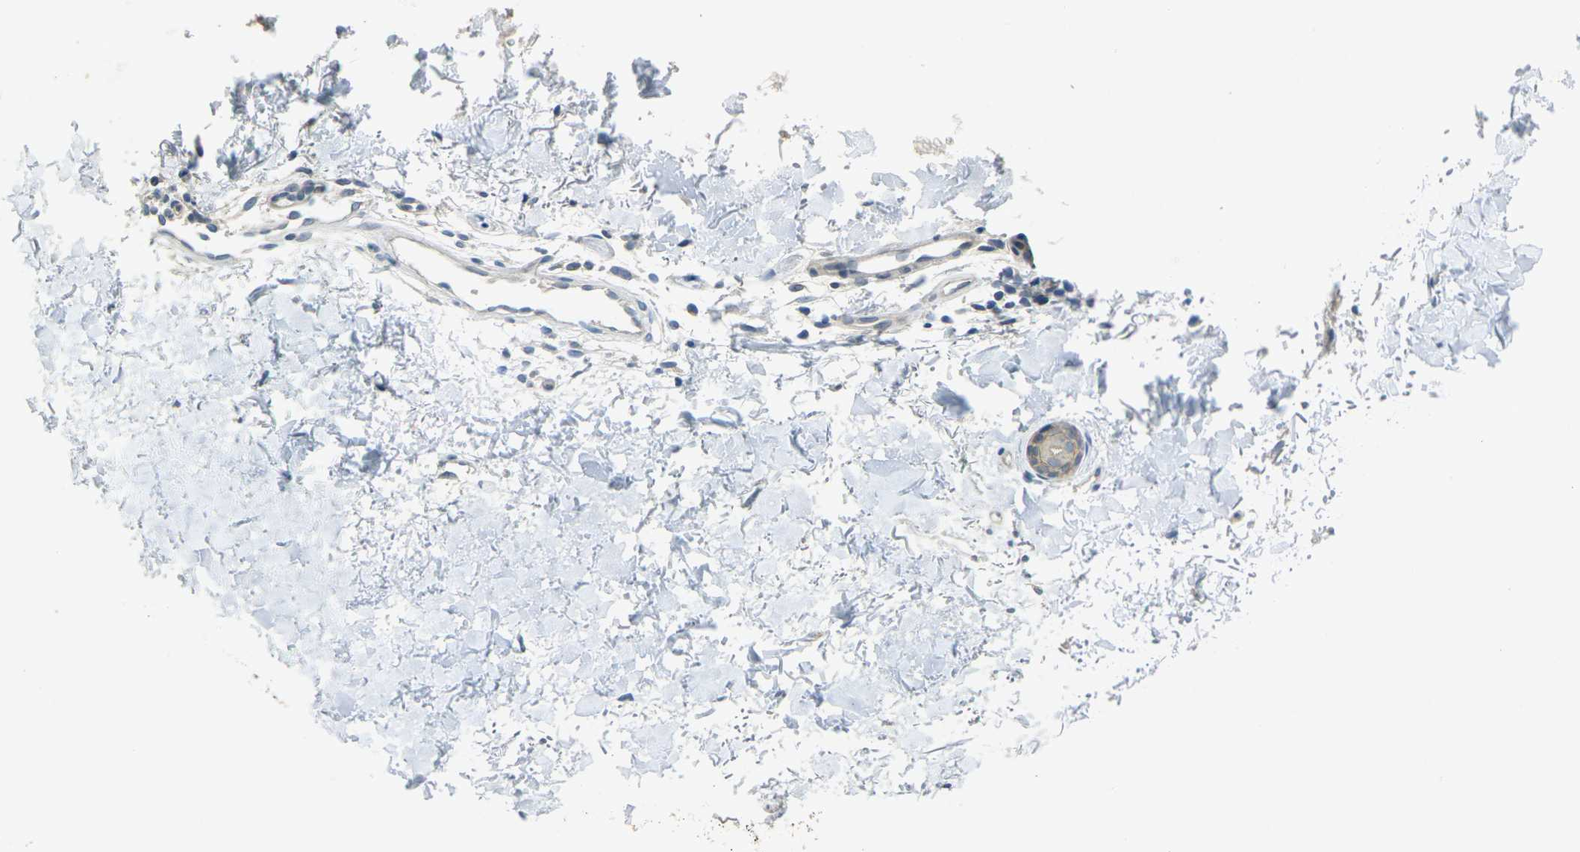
{"staining": {"intensity": "negative", "quantity": "none", "location": "none"}, "tissue": "skin", "cell_type": "Fibroblasts", "image_type": "normal", "snomed": [{"axis": "morphology", "description": "Normal tissue, NOS"}, {"axis": "topography", "description": "Skin"}], "caption": "IHC of normal human skin exhibits no positivity in fibroblasts.", "gene": "RHBDD1", "patient": {"sex": "male", "age": 67}}